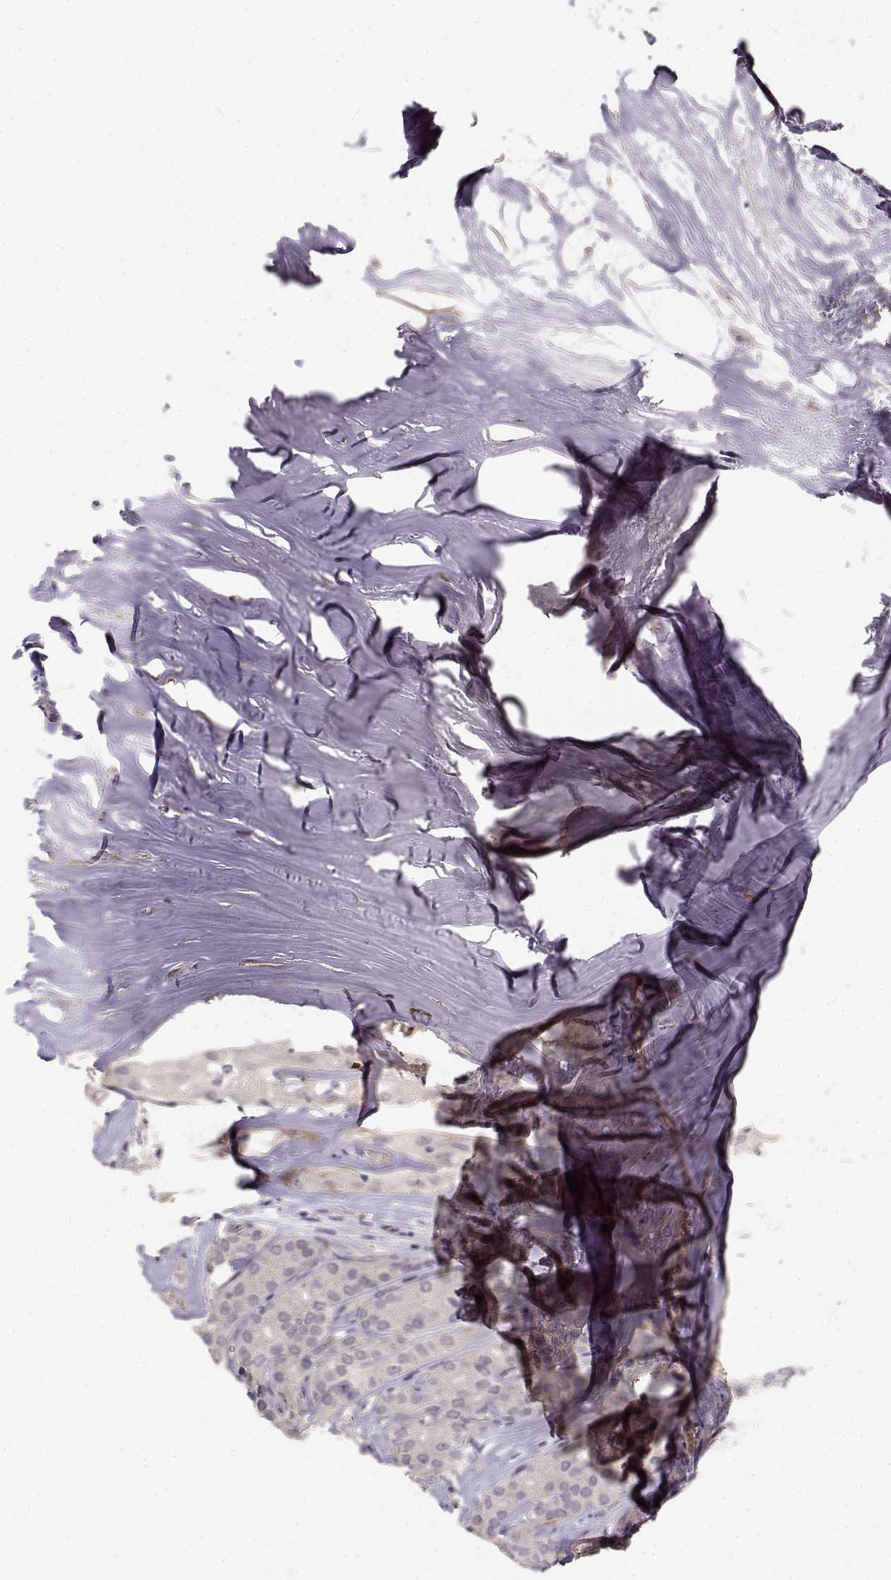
{"staining": {"intensity": "negative", "quantity": "none", "location": "none"}, "tissue": "thyroid cancer", "cell_type": "Tumor cells", "image_type": "cancer", "snomed": [{"axis": "morphology", "description": "Follicular adenoma carcinoma, NOS"}, {"axis": "topography", "description": "Thyroid gland"}], "caption": "Tumor cells show no significant protein expression in thyroid follicular adenoma carcinoma. (DAB (3,3'-diaminobenzidine) immunohistochemistry, high magnification).", "gene": "RGS9BP", "patient": {"sex": "male", "age": 75}}